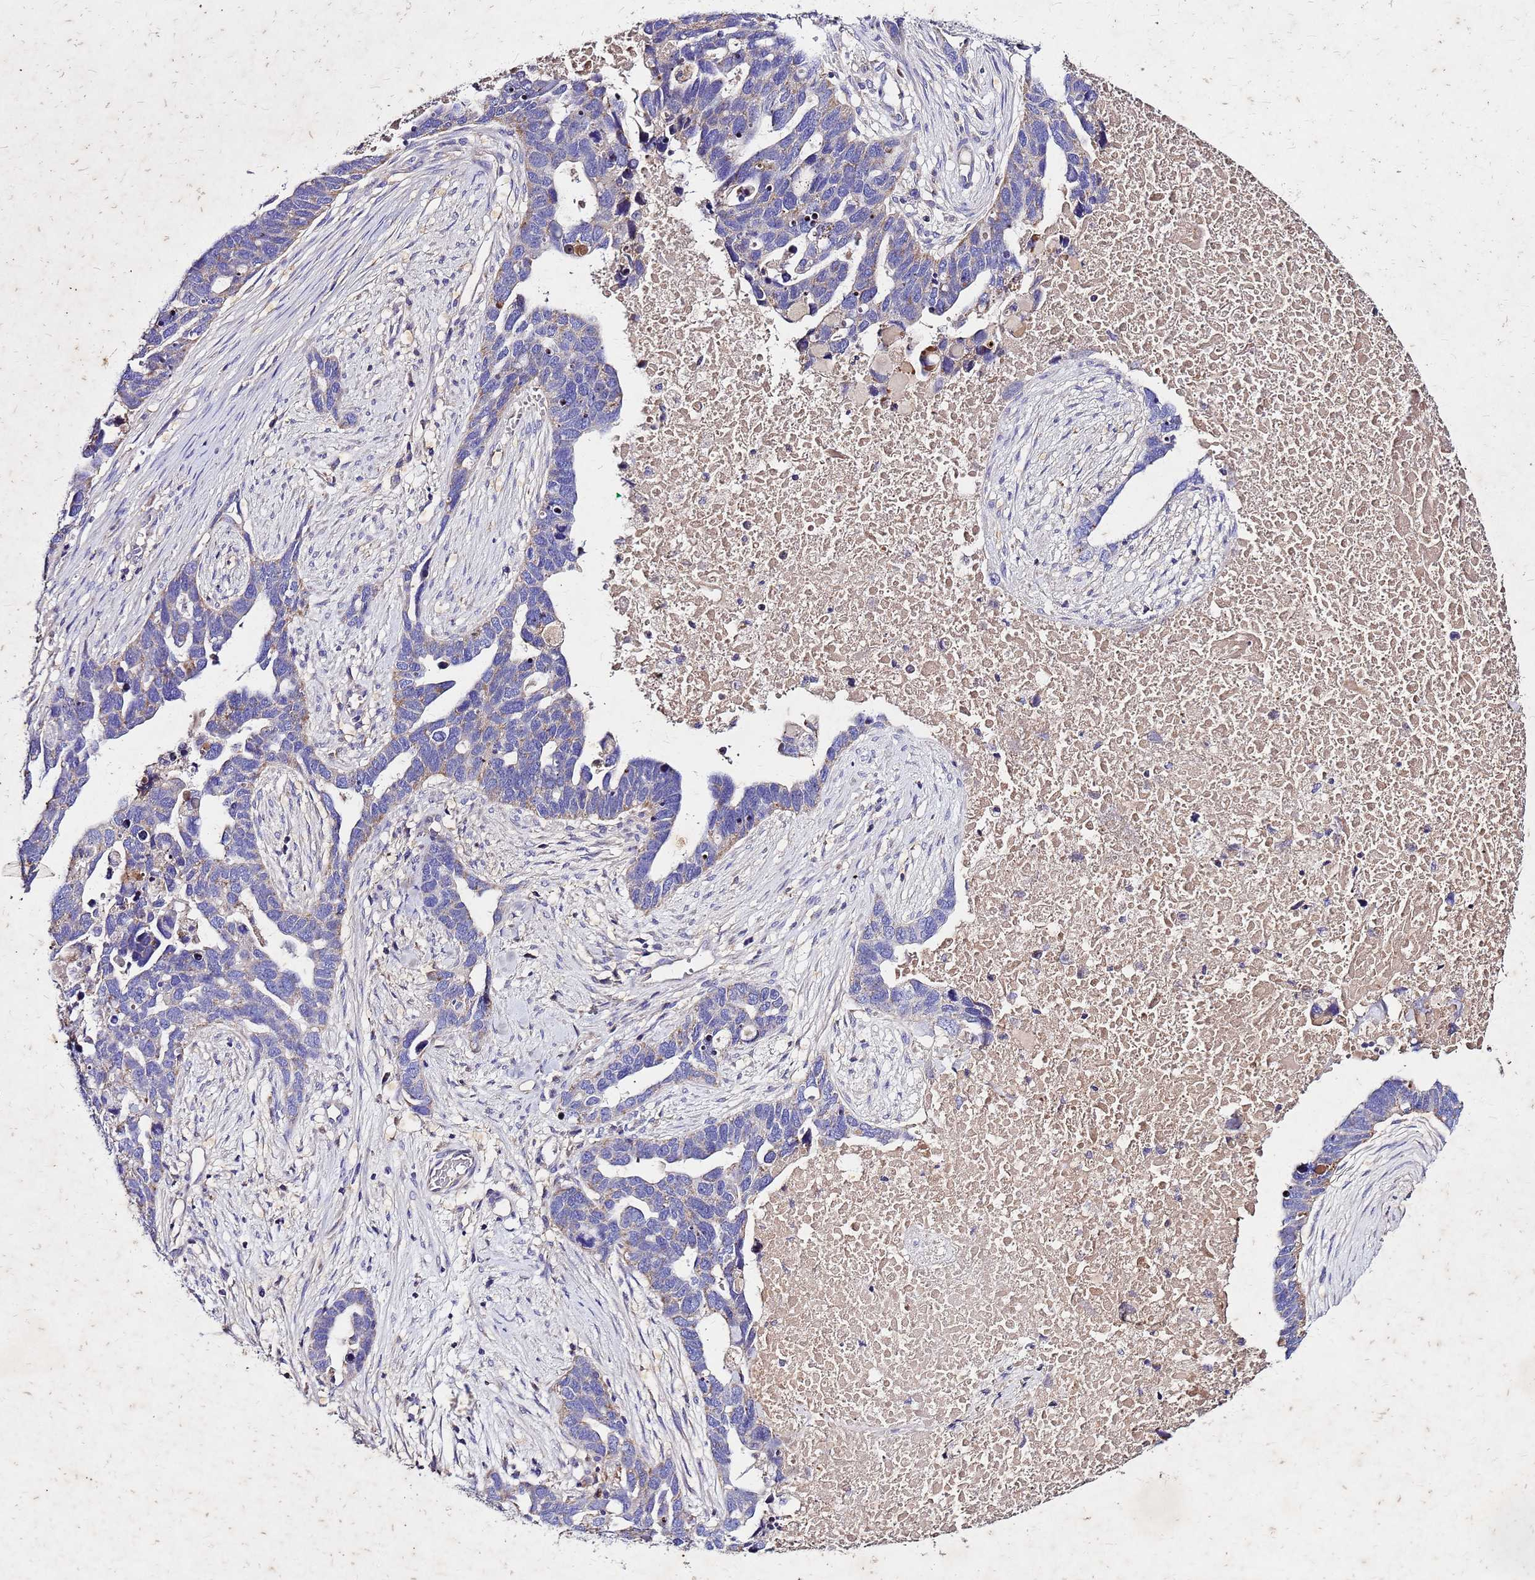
{"staining": {"intensity": "weak", "quantity": "<25%", "location": "cytoplasmic/membranous"}, "tissue": "ovarian cancer", "cell_type": "Tumor cells", "image_type": "cancer", "snomed": [{"axis": "morphology", "description": "Cystadenocarcinoma, serous, NOS"}, {"axis": "topography", "description": "Ovary"}], "caption": "Tumor cells are negative for brown protein staining in ovarian serous cystadenocarcinoma.", "gene": "COX14", "patient": {"sex": "female", "age": 54}}